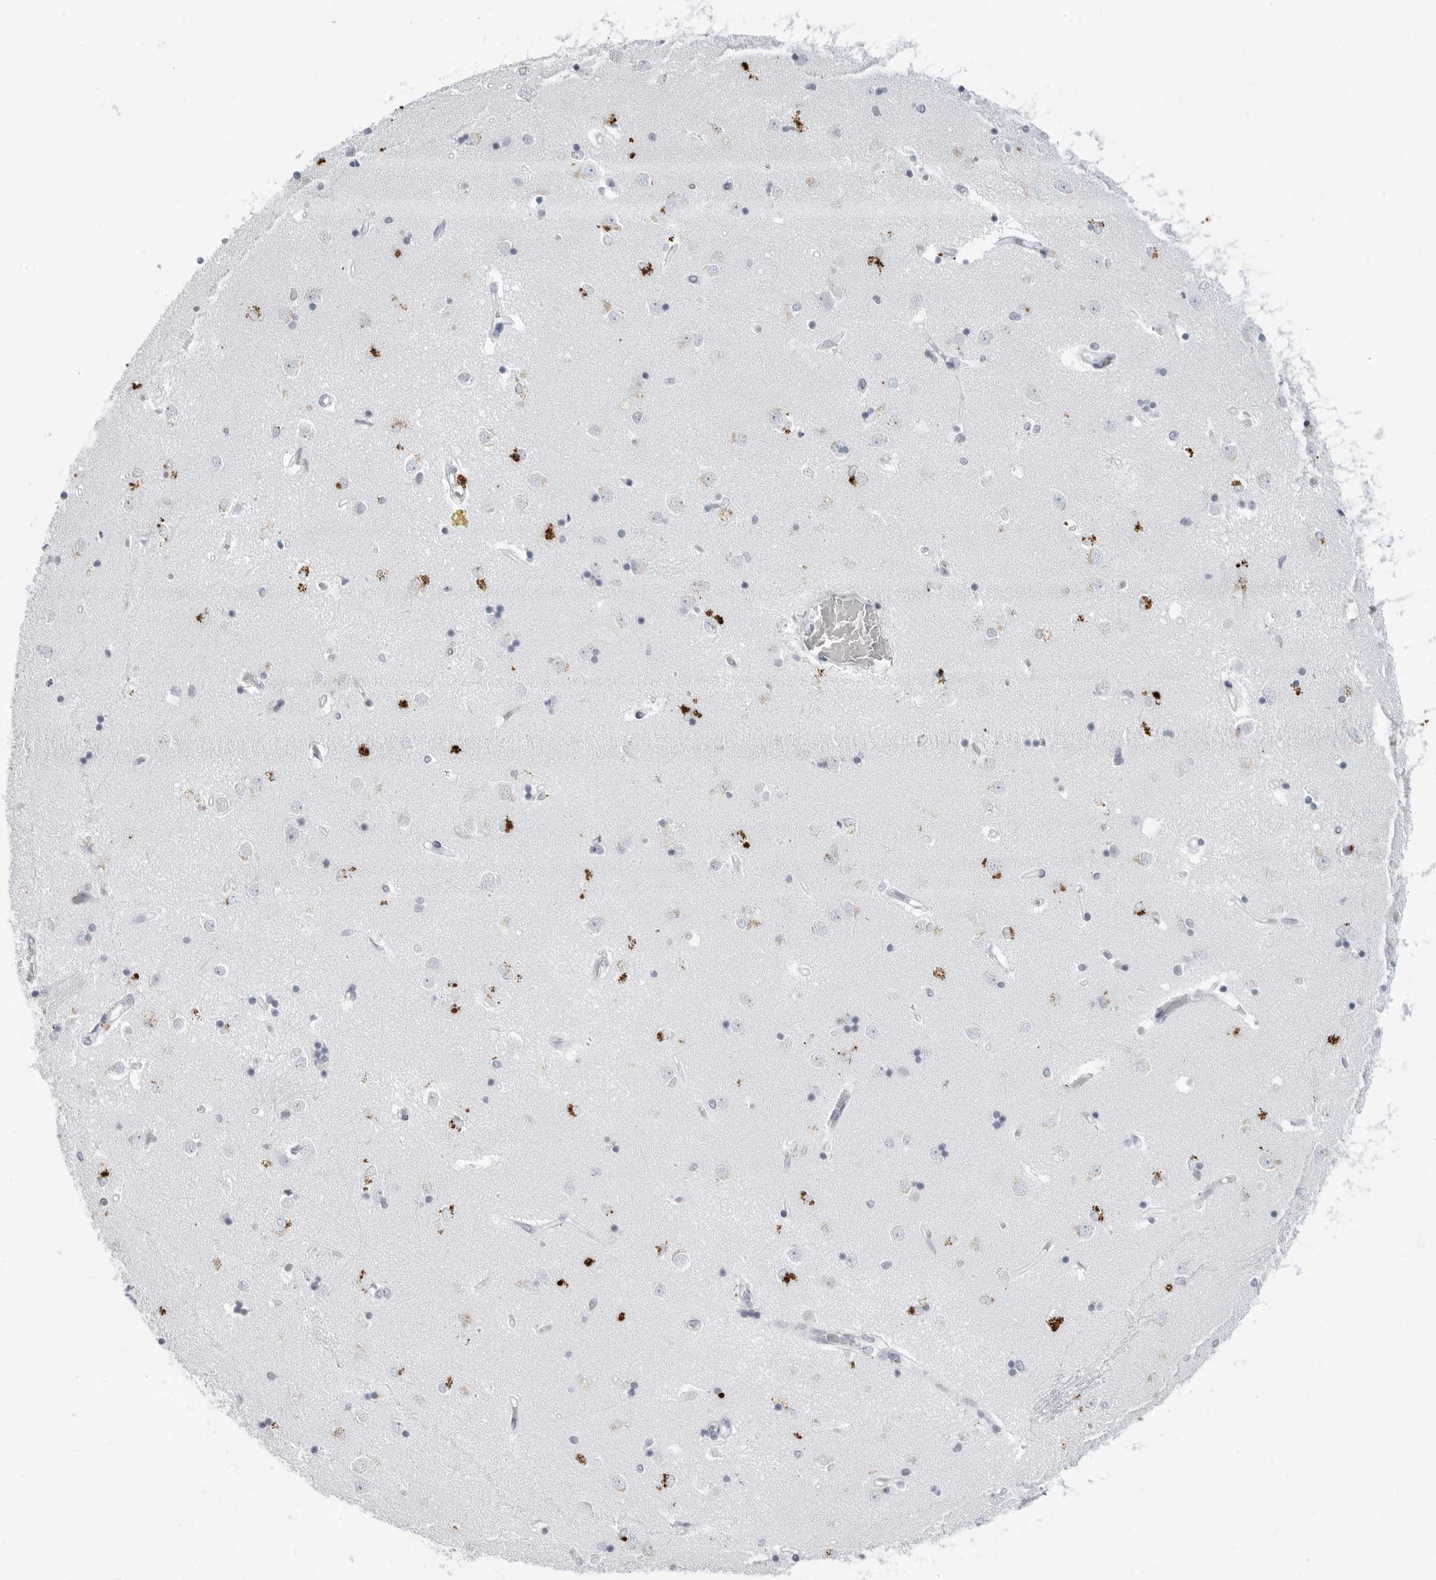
{"staining": {"intensity": "strong", "quantity": "<25%", "location": "cytoplasmic/membranous"}, "tissue": "caudate", "cell_type": "Glial cells", "image_type": "normal", "snomed": [{"axis": "morphology", "description": "Normal tissue, NOS"}, {"axis": "topography", "description": "Lateral ventricle wall"}], "caption": "Caudate stained with a protein marker reveals strong staining in glial cells.", "gene": "AMPD1", "patient": {"sex": "male", "age": 45}}